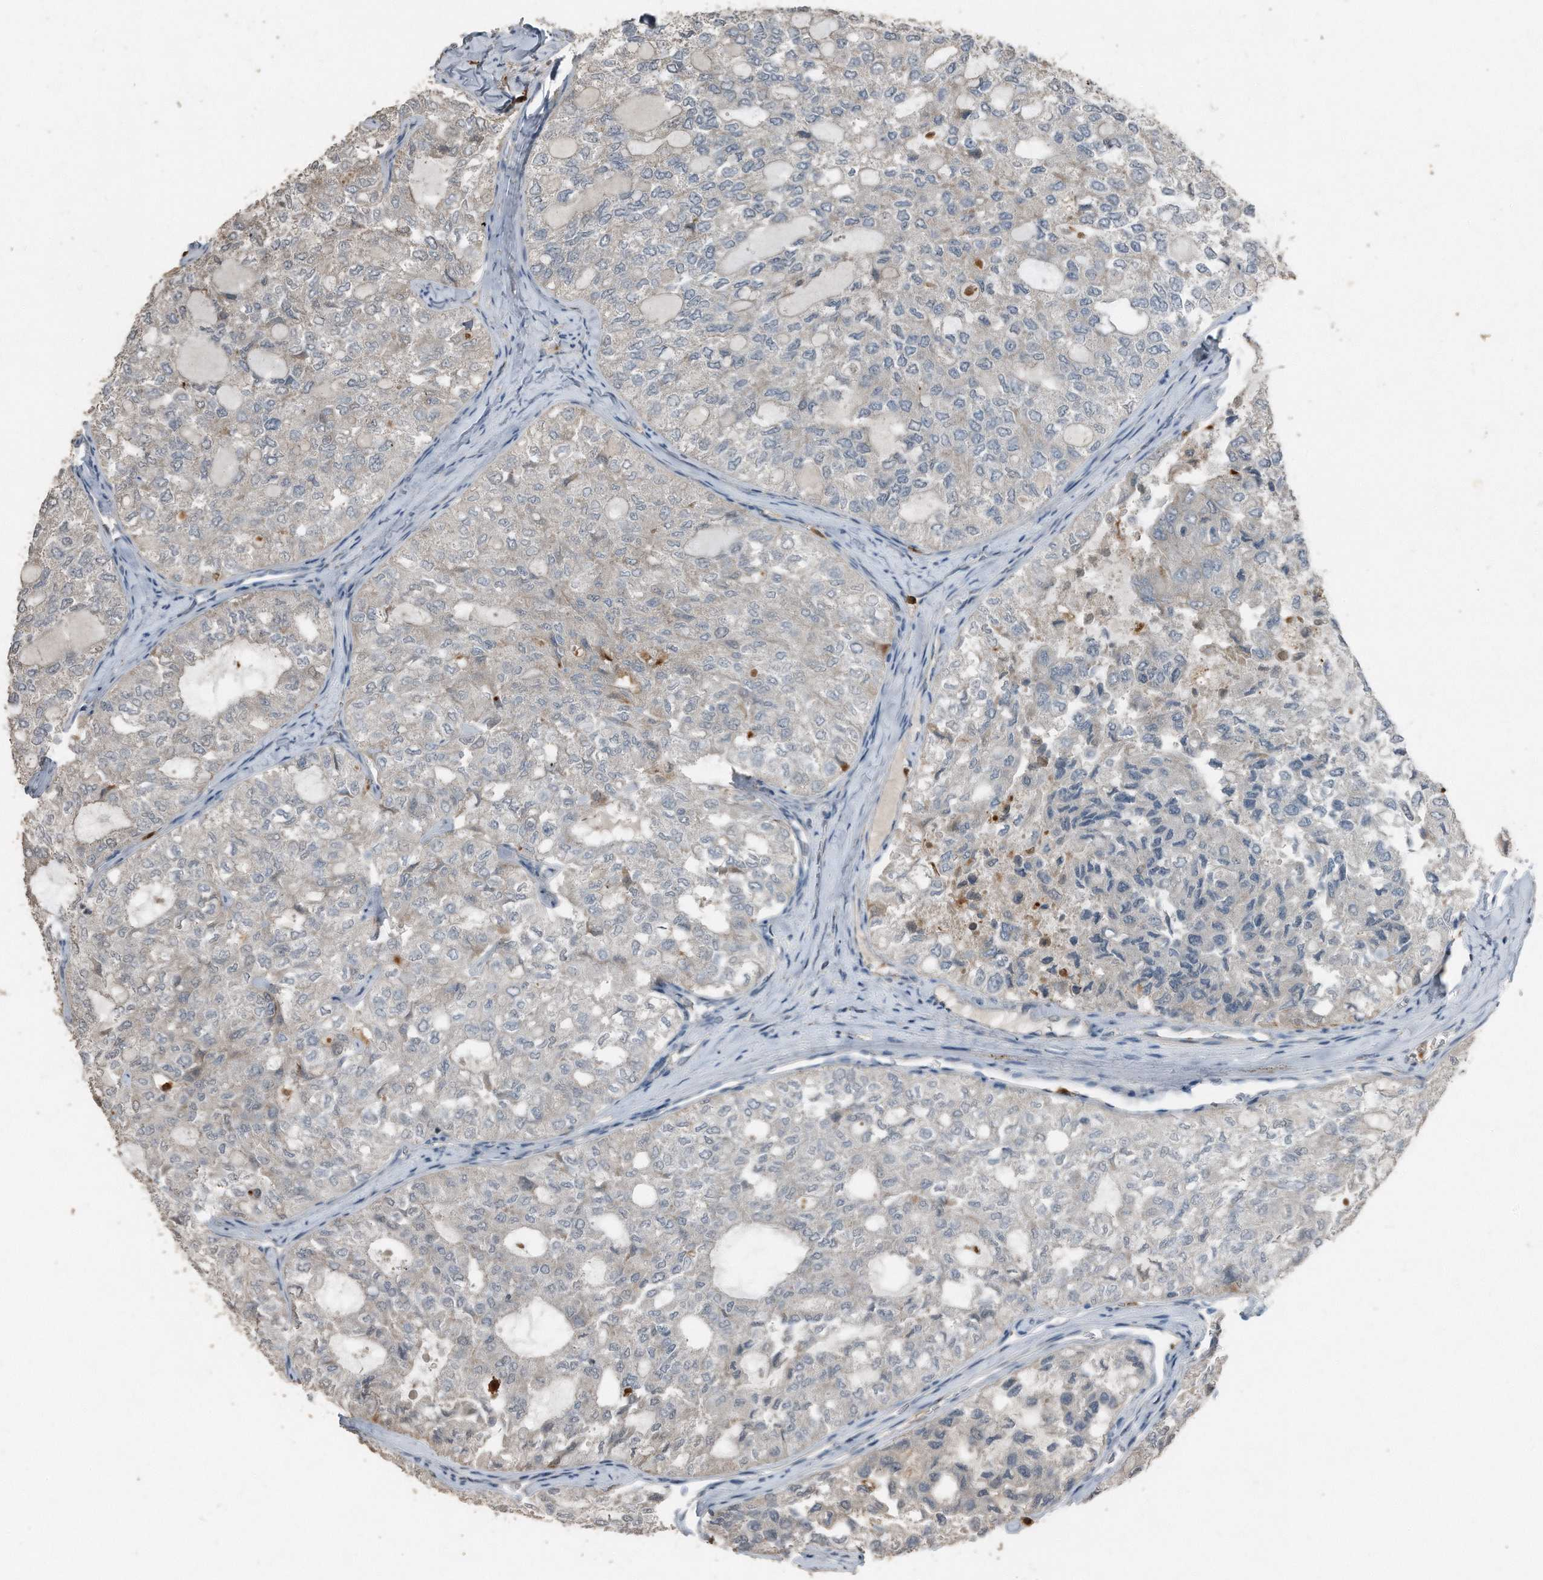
{"staining": {"intensity": "negative", "quantity": "none", "location": "none"}, "tissue": "thyroid cancer", "cell_type": "Tumor cells", "image_type": "cancer", "snomed": [{"axis": "morphology", "description": "Follicular adenoma carcinoma, NOS"}, {"axis": "topography", "description": "Thyroid gland"}], "caption": "The immunohistochemistry histopathology image has no significant expression in tumor cells of thyroid follicular adenoma carcinoma tissue. Brightfield microscopy of immunohistochemistry stained with DAB (brown) and hematoxylin (blue), captured at high magnification.", "gene": "C9", "patient": {"sex": "male", "age": 75}}